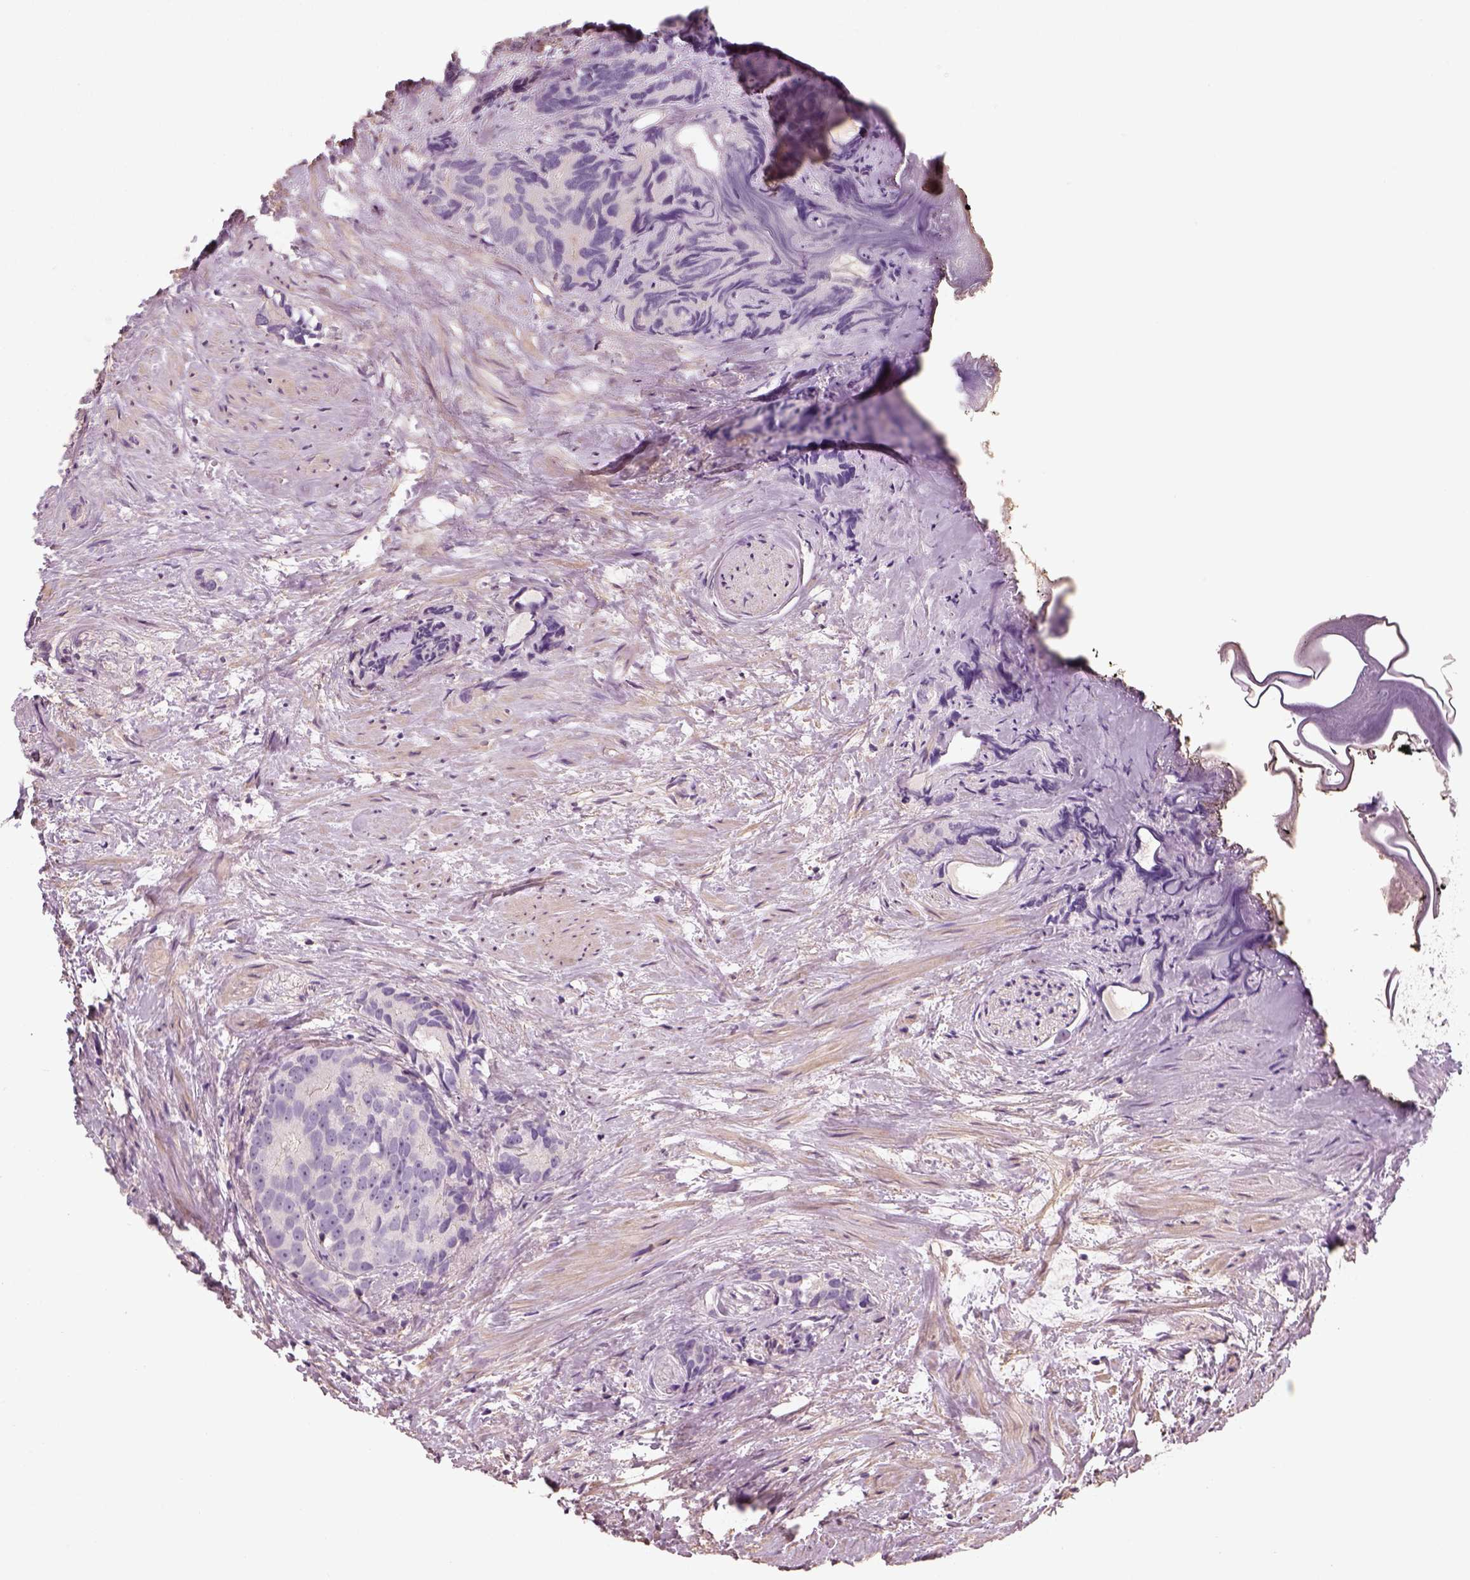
{"staining": {"intensity": "negative", "quantity": "none", "location": "none"}, "tissue": "prostate cancer", "cell_type": "Tumor cells", "image_type": "cancer", "snomed": [{"axis": "morphology", "description": "Adenocarcinoma, High grade"}, {"axis": "topography", "description": "Prostate"}], "caption": "The histopathology image displays no significant expression in tumor cells of prostate high-grade adenocarcinoma.", "gene": "OTUD6A", "patient": {"sex": "male", "age": 90}}